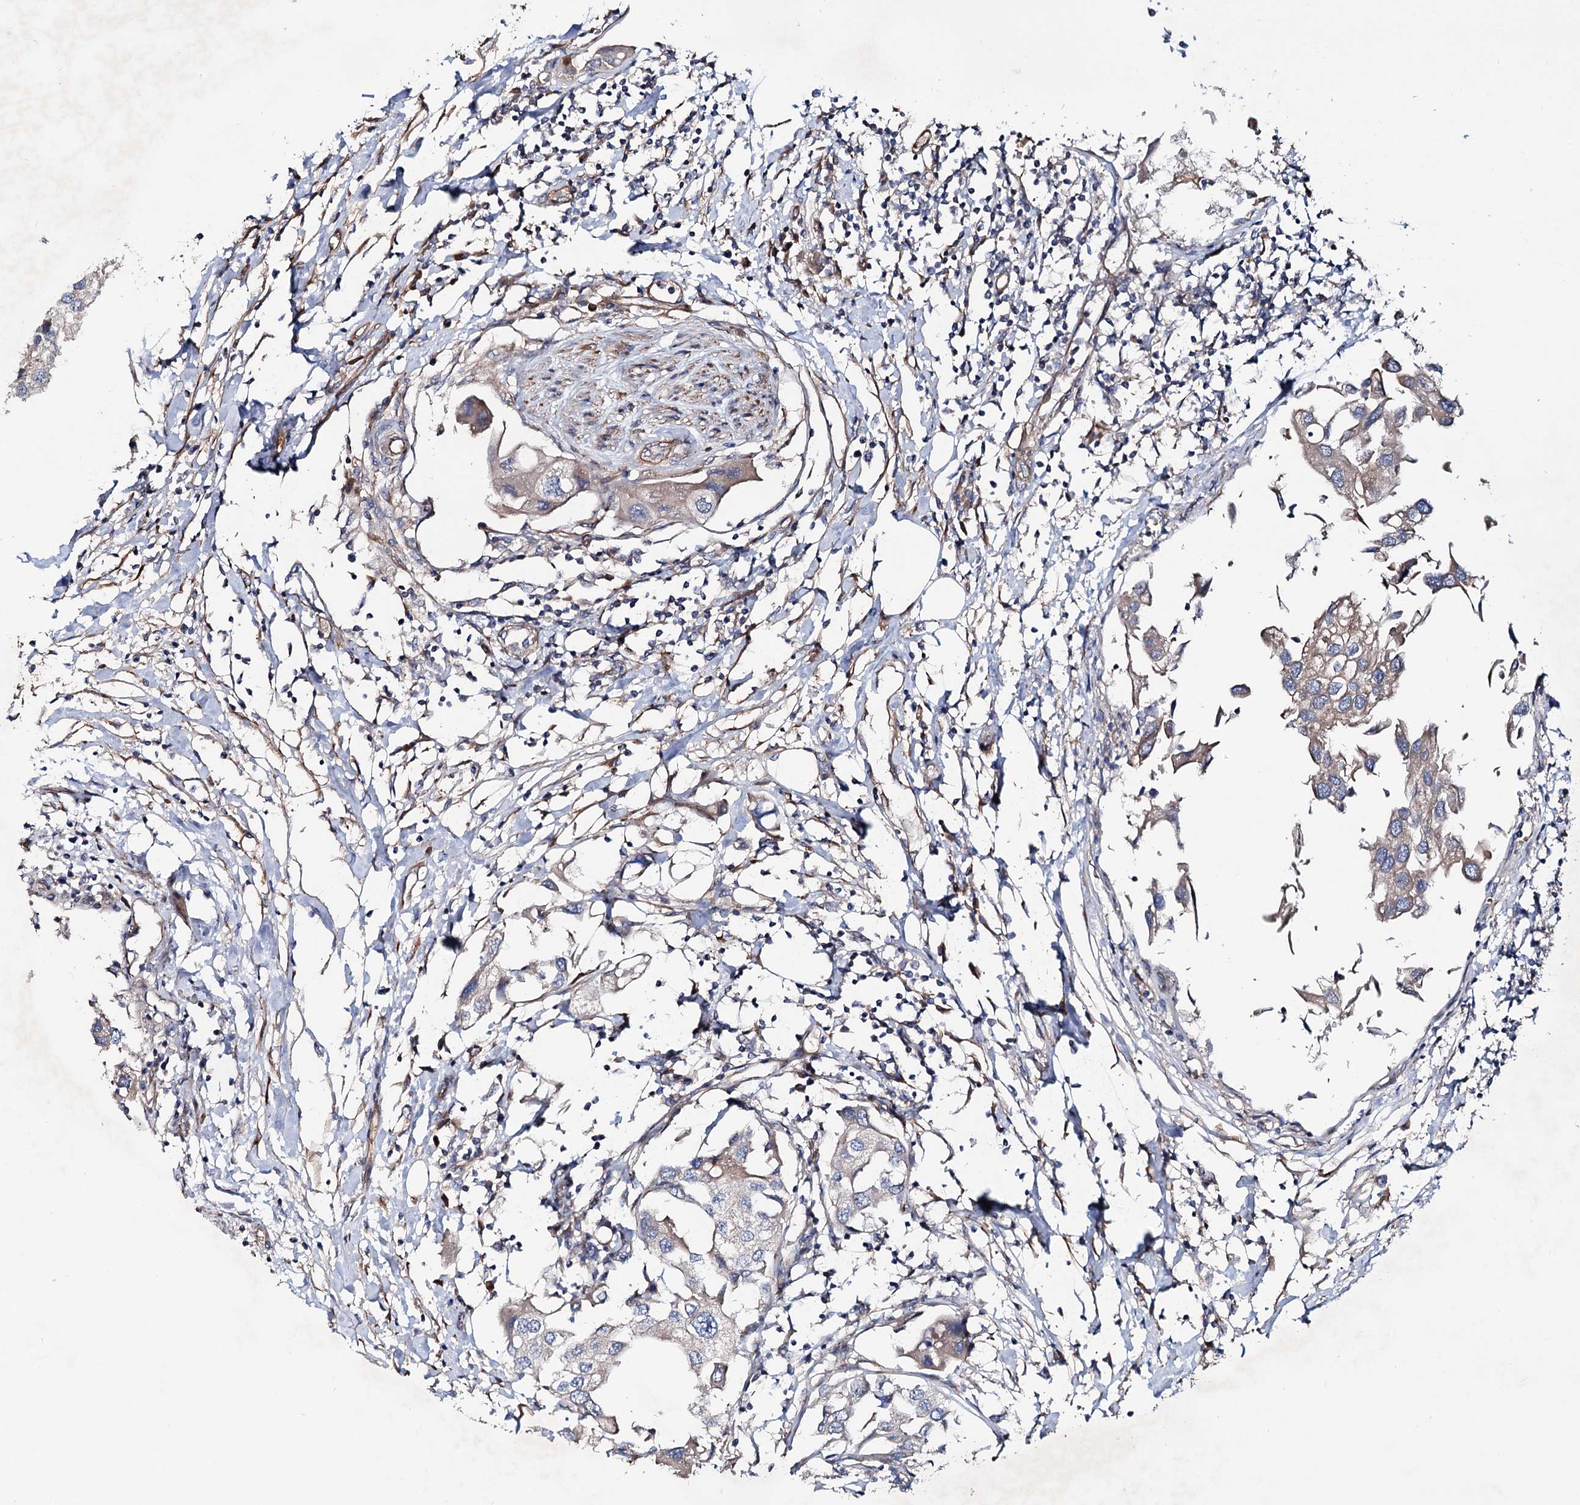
{"staining": {"intensity": "weak", "quantity": ">75%", "location": "cytoplasmic/membranous"}, "tissue": "urothelial cancer", "cell_type": "Tumor cells", "image_type": "cancer", "snomed": [{"axis": "morphology", "description": "Urothelial carcinoma, High grade"}, {"axis": "topography", "description": "Urinary bladder"}], "caption": "High-grade urothelial carcinoma tissue exhibits weak cytoplasmic/membranous staining in about >75% of tumor cells, visualized by immunohistochemistry.", "gene": "PTDSS2", "patient": {"sex": "male", "age": 64}}